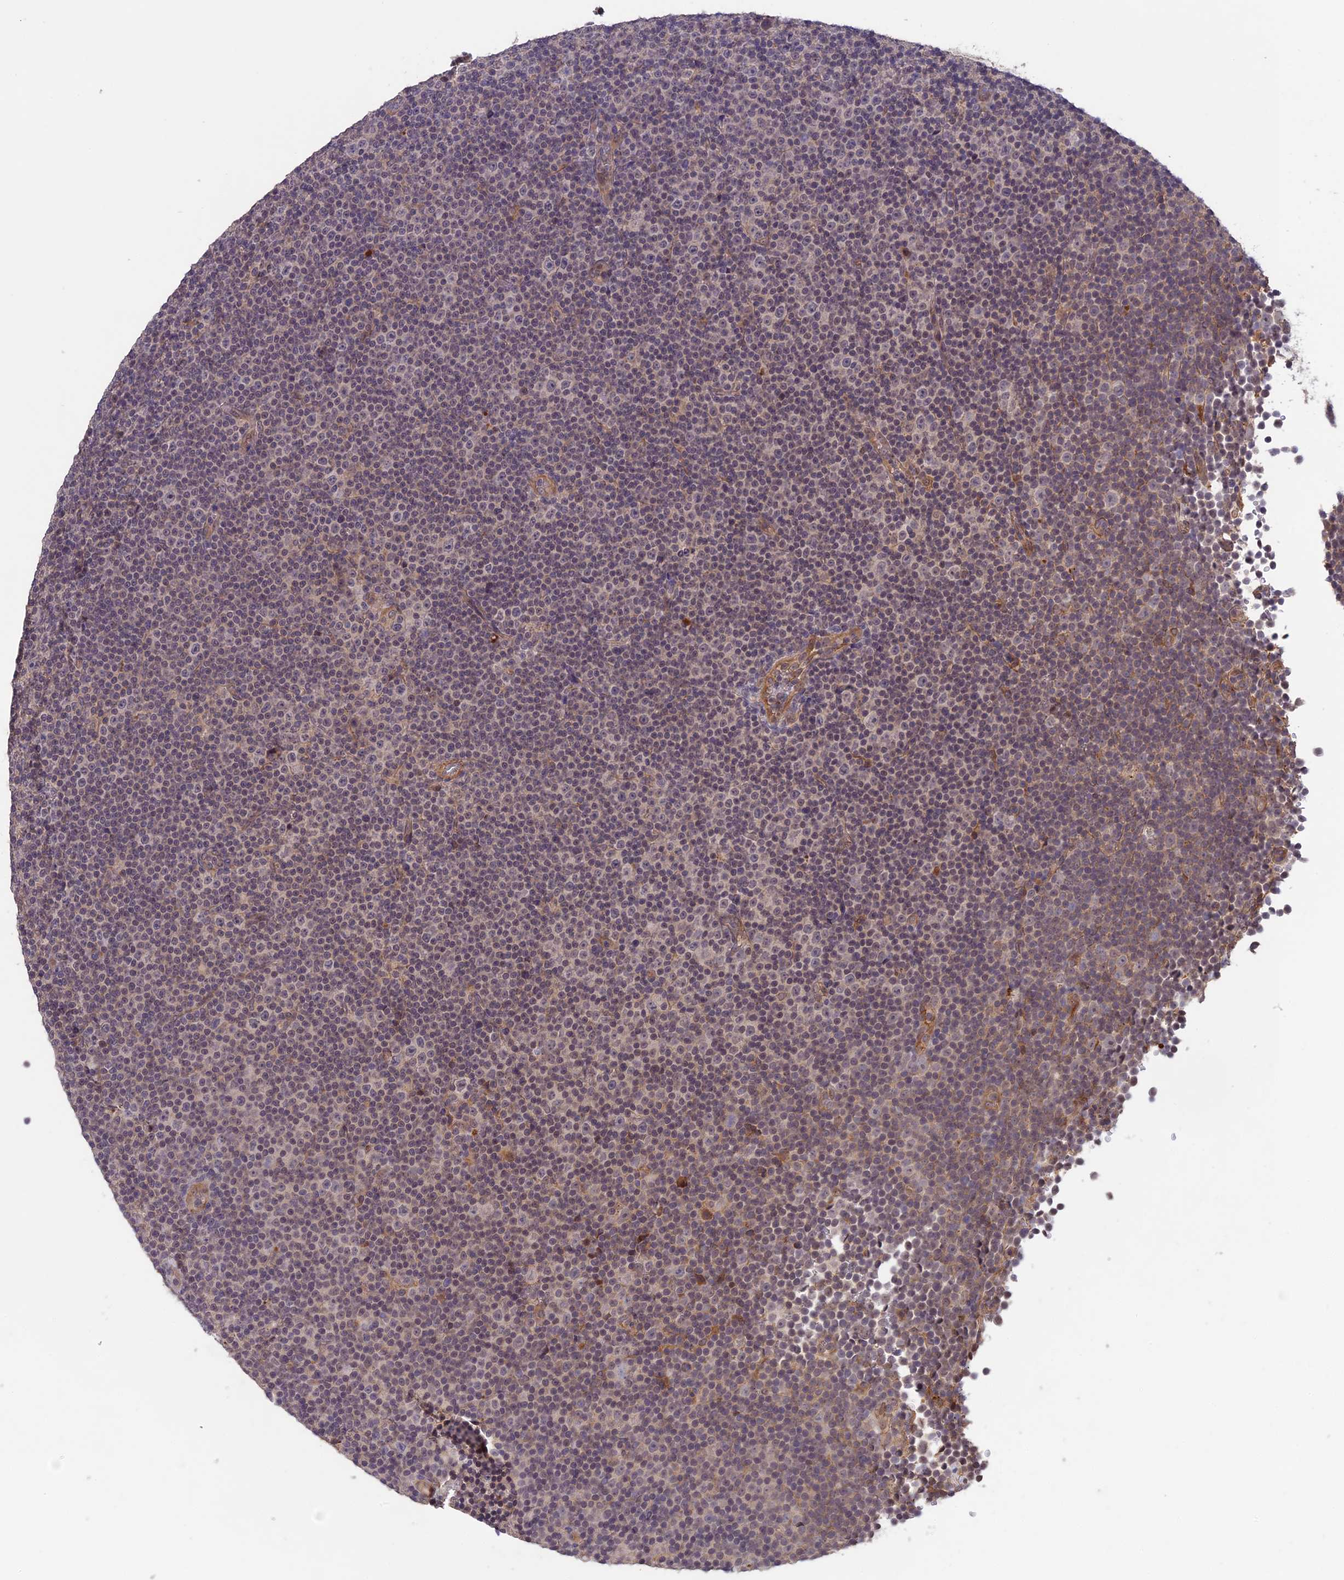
{"staining": {"intensity": "negative", "quantity": "none", "location": "none"}, "tissue": "lymphoma", "cell_type": "Tumor cells", "image_type": "cancer", "snomed": [{"axis": "morphology", "description": "Malignant lymphoma, non-Hodgkin's type, Low grade"}, {"axis": "topography", "description": "Lymph node"}], "caption": "The micrograph shows no staining of tumor cells in low-grade malignant lymphoma, non-Hodgkin's type.", "gene": "ADO", "patient": {"sex": "female", "age": 67}}